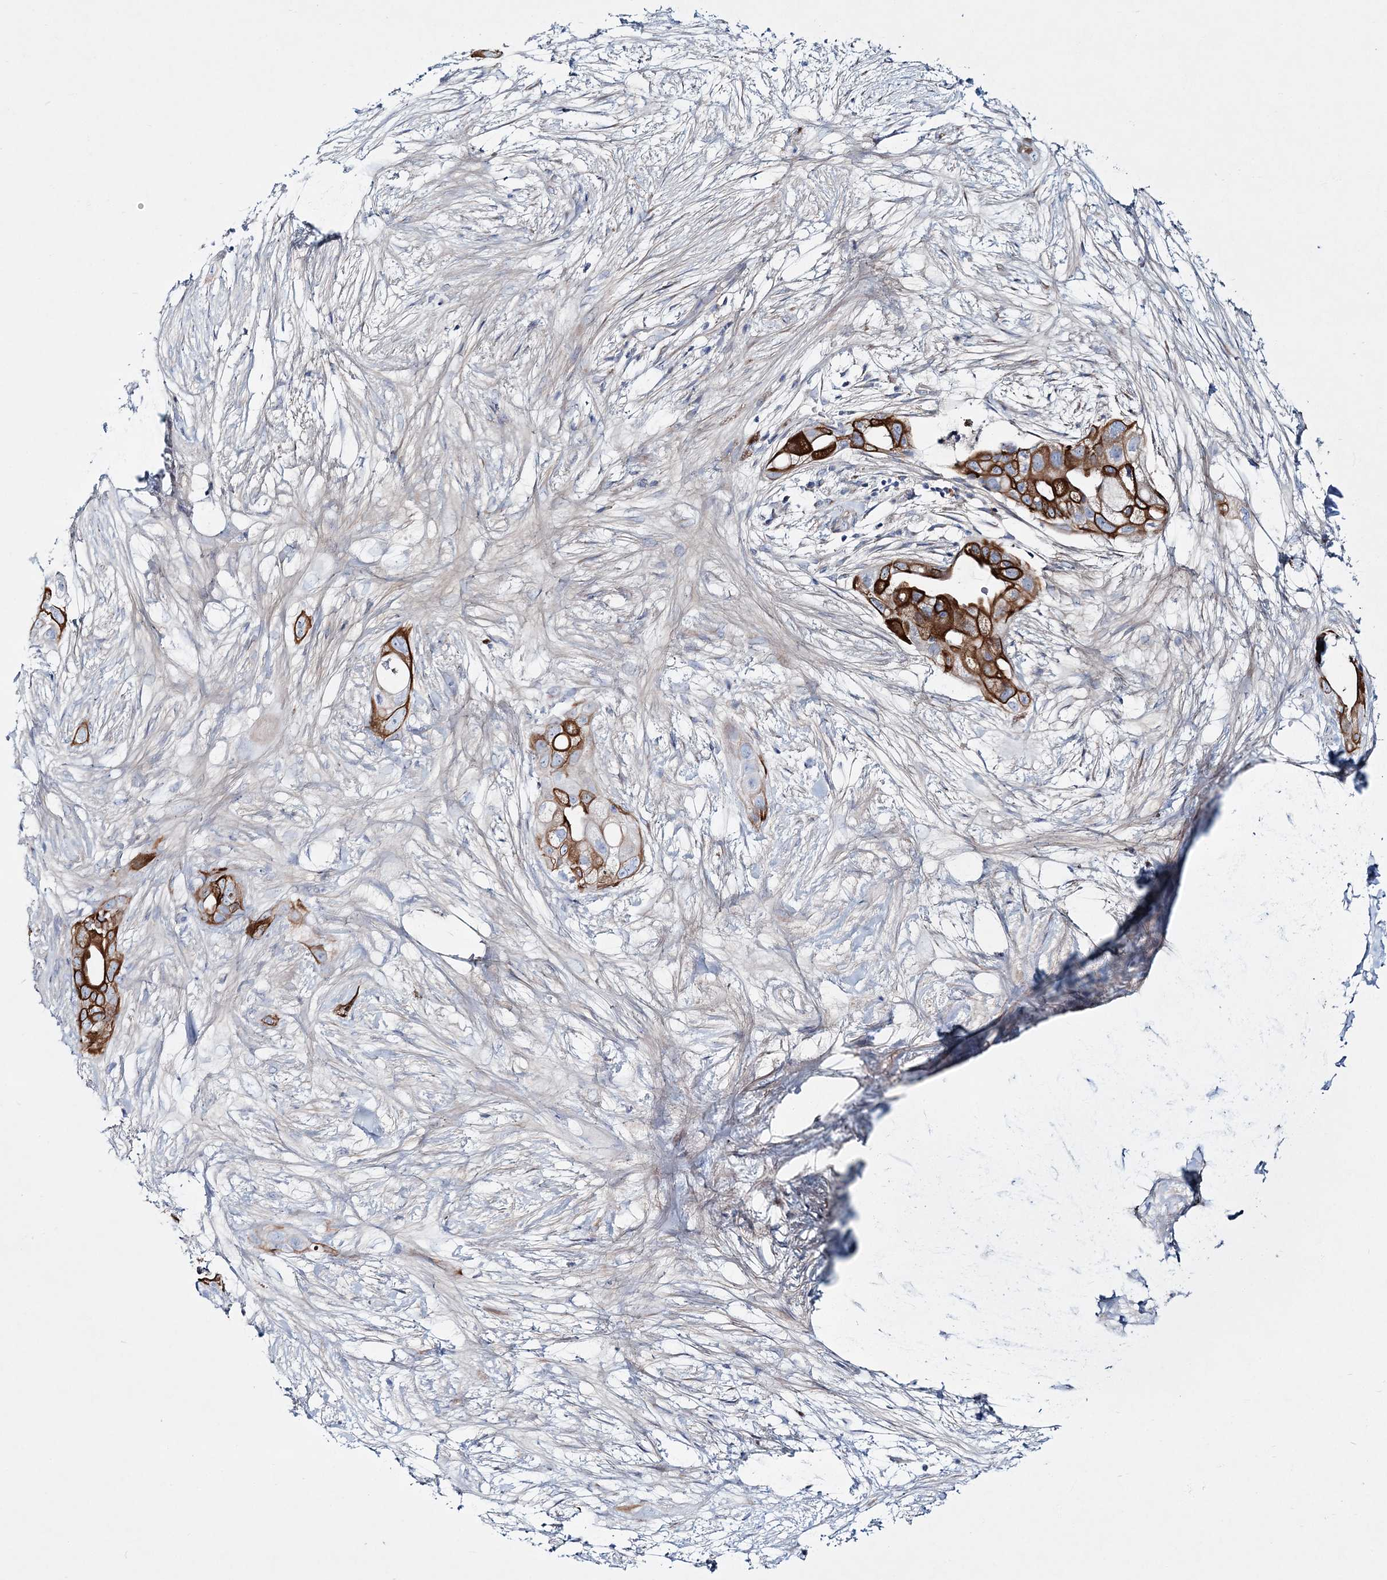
{"staining": {"intensity": "strong", "quantity": ">75%", "location": "cytoplasmic/membranous"}, "tissue": "pancreatic cancer", "cell_type": "Tumor cells", "image_type": "cancer", "snomed": [{"axis": "morphology", "description": "Adenocarcinoma, NOS"}, {"axis": "topography", "description": "Pancreas"}], "caption": "This histopathology image exhibits IHC staining of adenocarcinoma (pancreatic), with high strong cytoplasmic/membranous expression in about >75% of tumor cells.", "gene": "ADGRL1", "patient": {"sex": "male", "age": 53}}